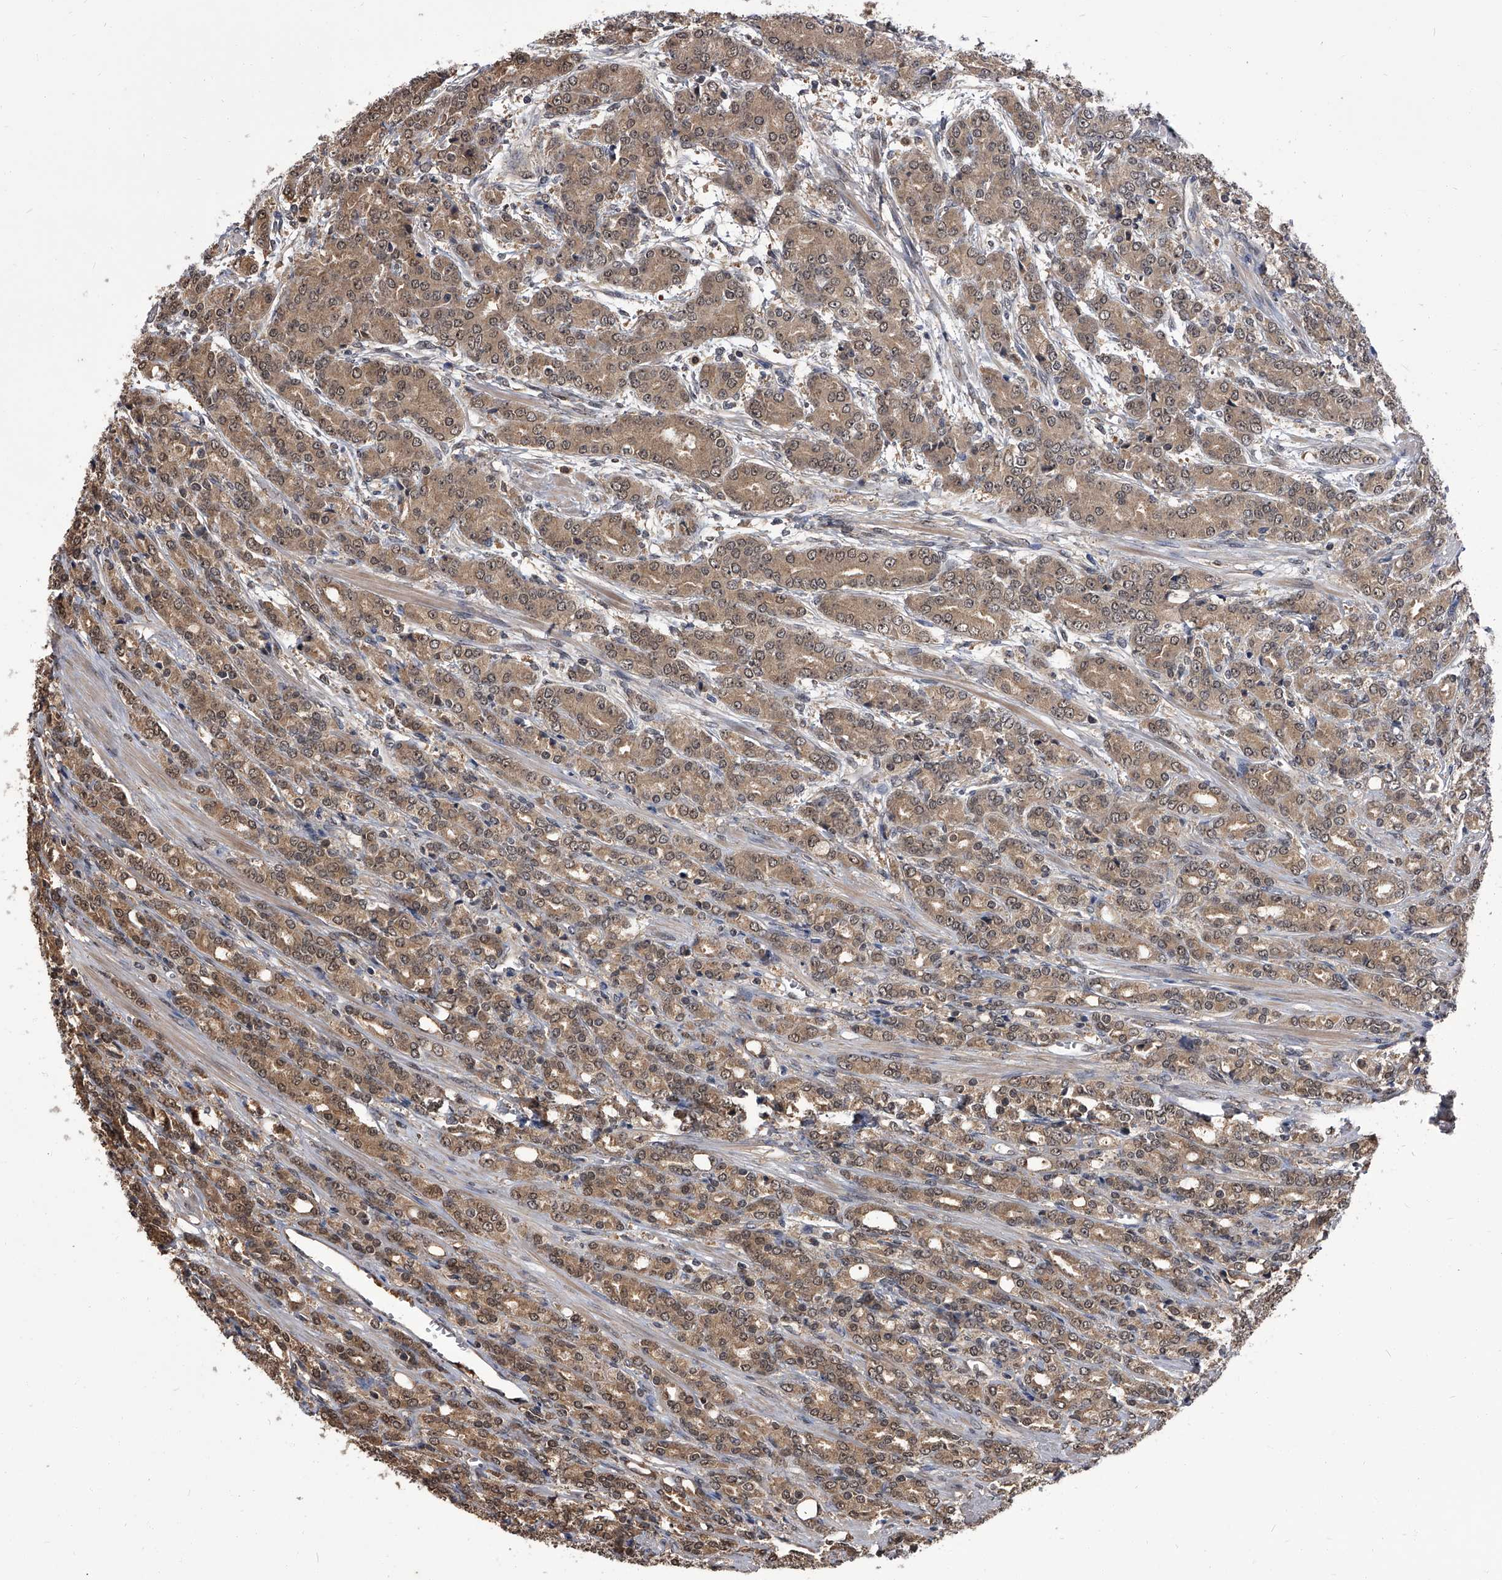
{"staining": {"intensity": "moderate", "quantity": ">75%", "location": "cytoplasmic/membranous,nuclear"}, "tissue": "prostate cancer", "cell_type": "Tumor cells", "image_type": "cancer", "snomed": [{"axis": "morphology", "description": "Adenocarcinoma, High grade"}, {"axis": "topography", "description": "Prostate"}], "caption": "Human prostate cancer stained with a protein marker demonstrates moderate staining in tumor cells.", "gene": "SLC18B1", "patient": {"sex": "male", "age": 62}}